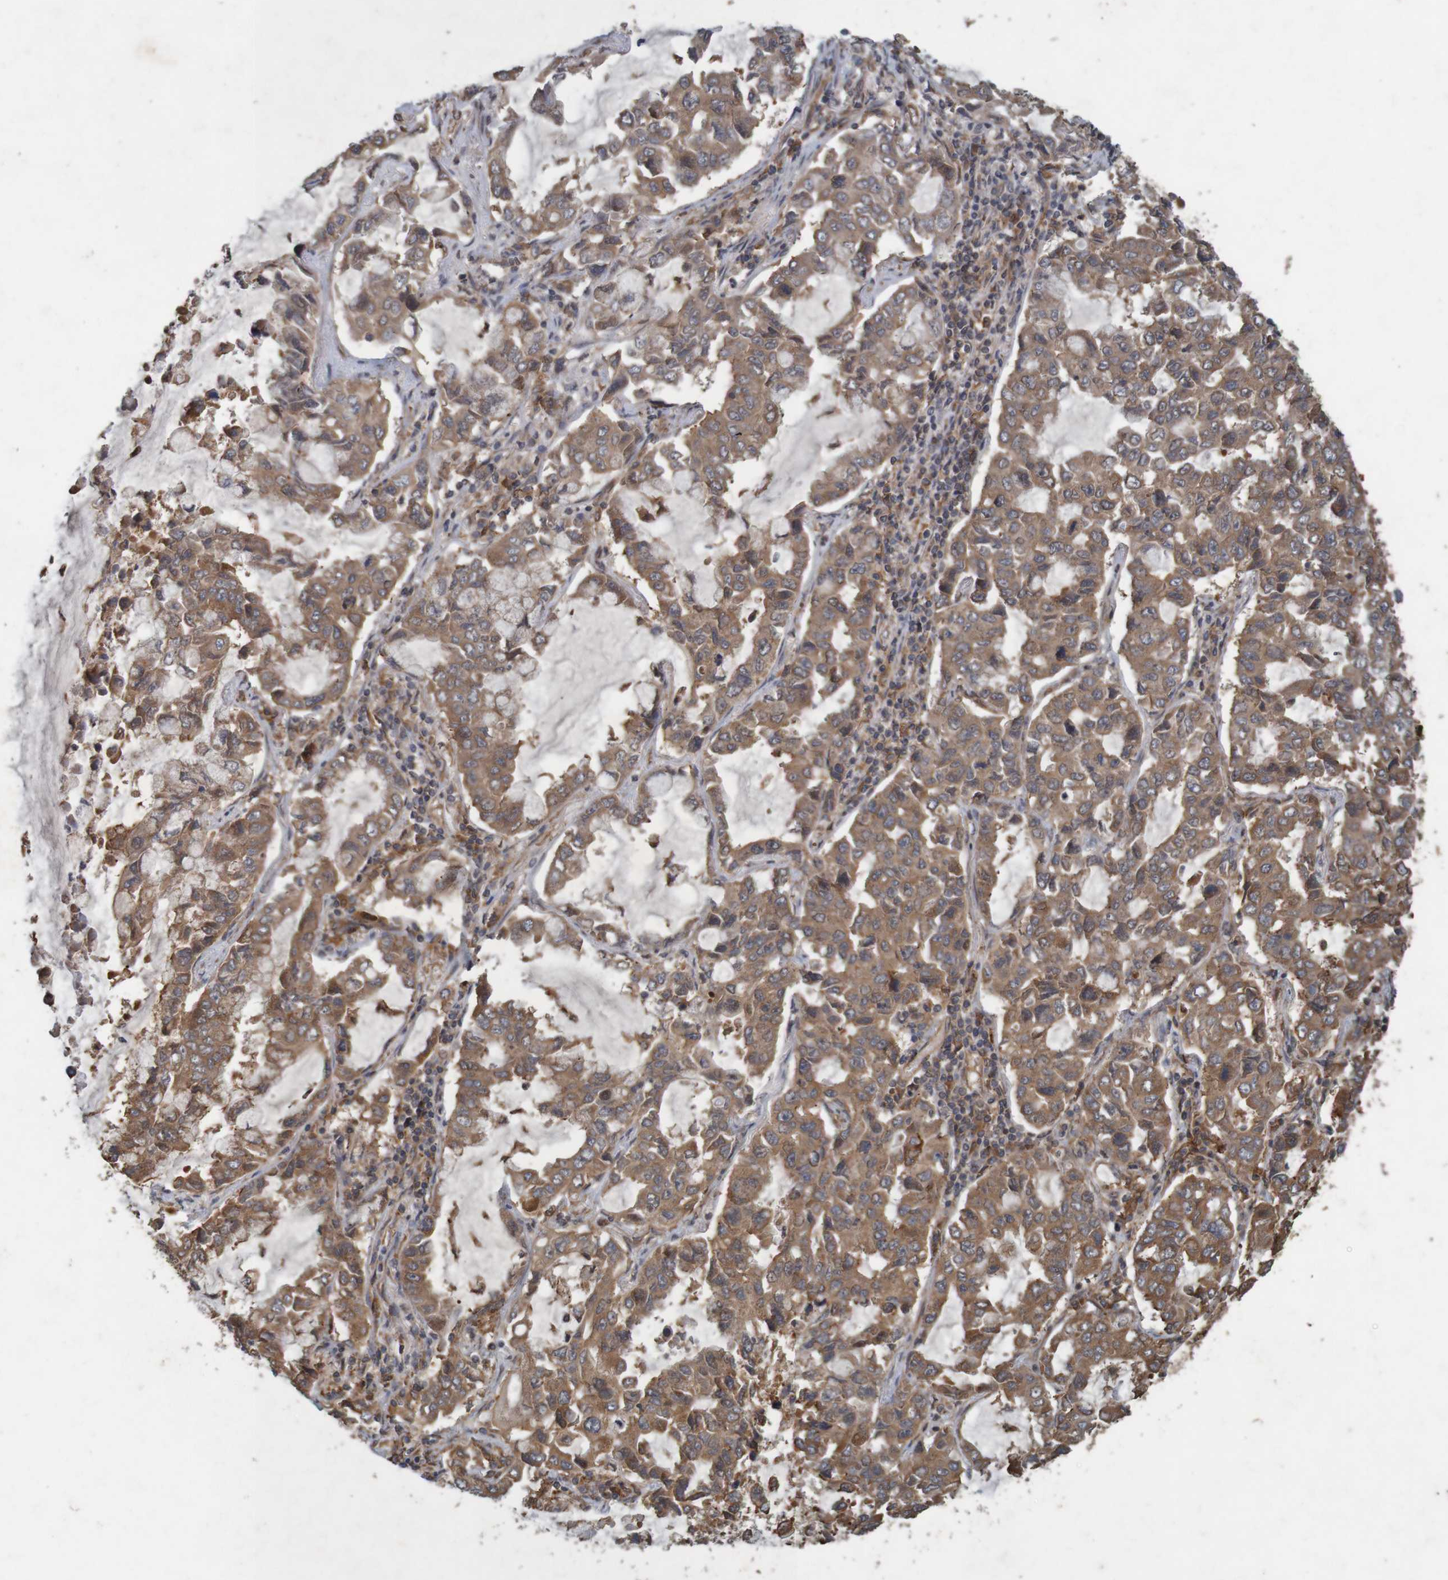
{"staining": {"intensity": "moderate", "quantity": ">75%", "location": "cytoplasmic/membranous"}, "tissue": "lung cancer", "cell_type": "Tumor cells", "image_type": "cancer", "snomed": [{"axis": "morphology", "description": "Adenocarcinoma, NOS"}, {"axis": "topography", "description": "Lung"}], "caption": "Human adenocarcinoma (lung) stained for a protein (brown) shows moderate cytoplasmic/membranous positive expression in about >75% of tumor cells.", "gene": "ARHGEF11", "patient": {"sex": "male", "age": 64}}